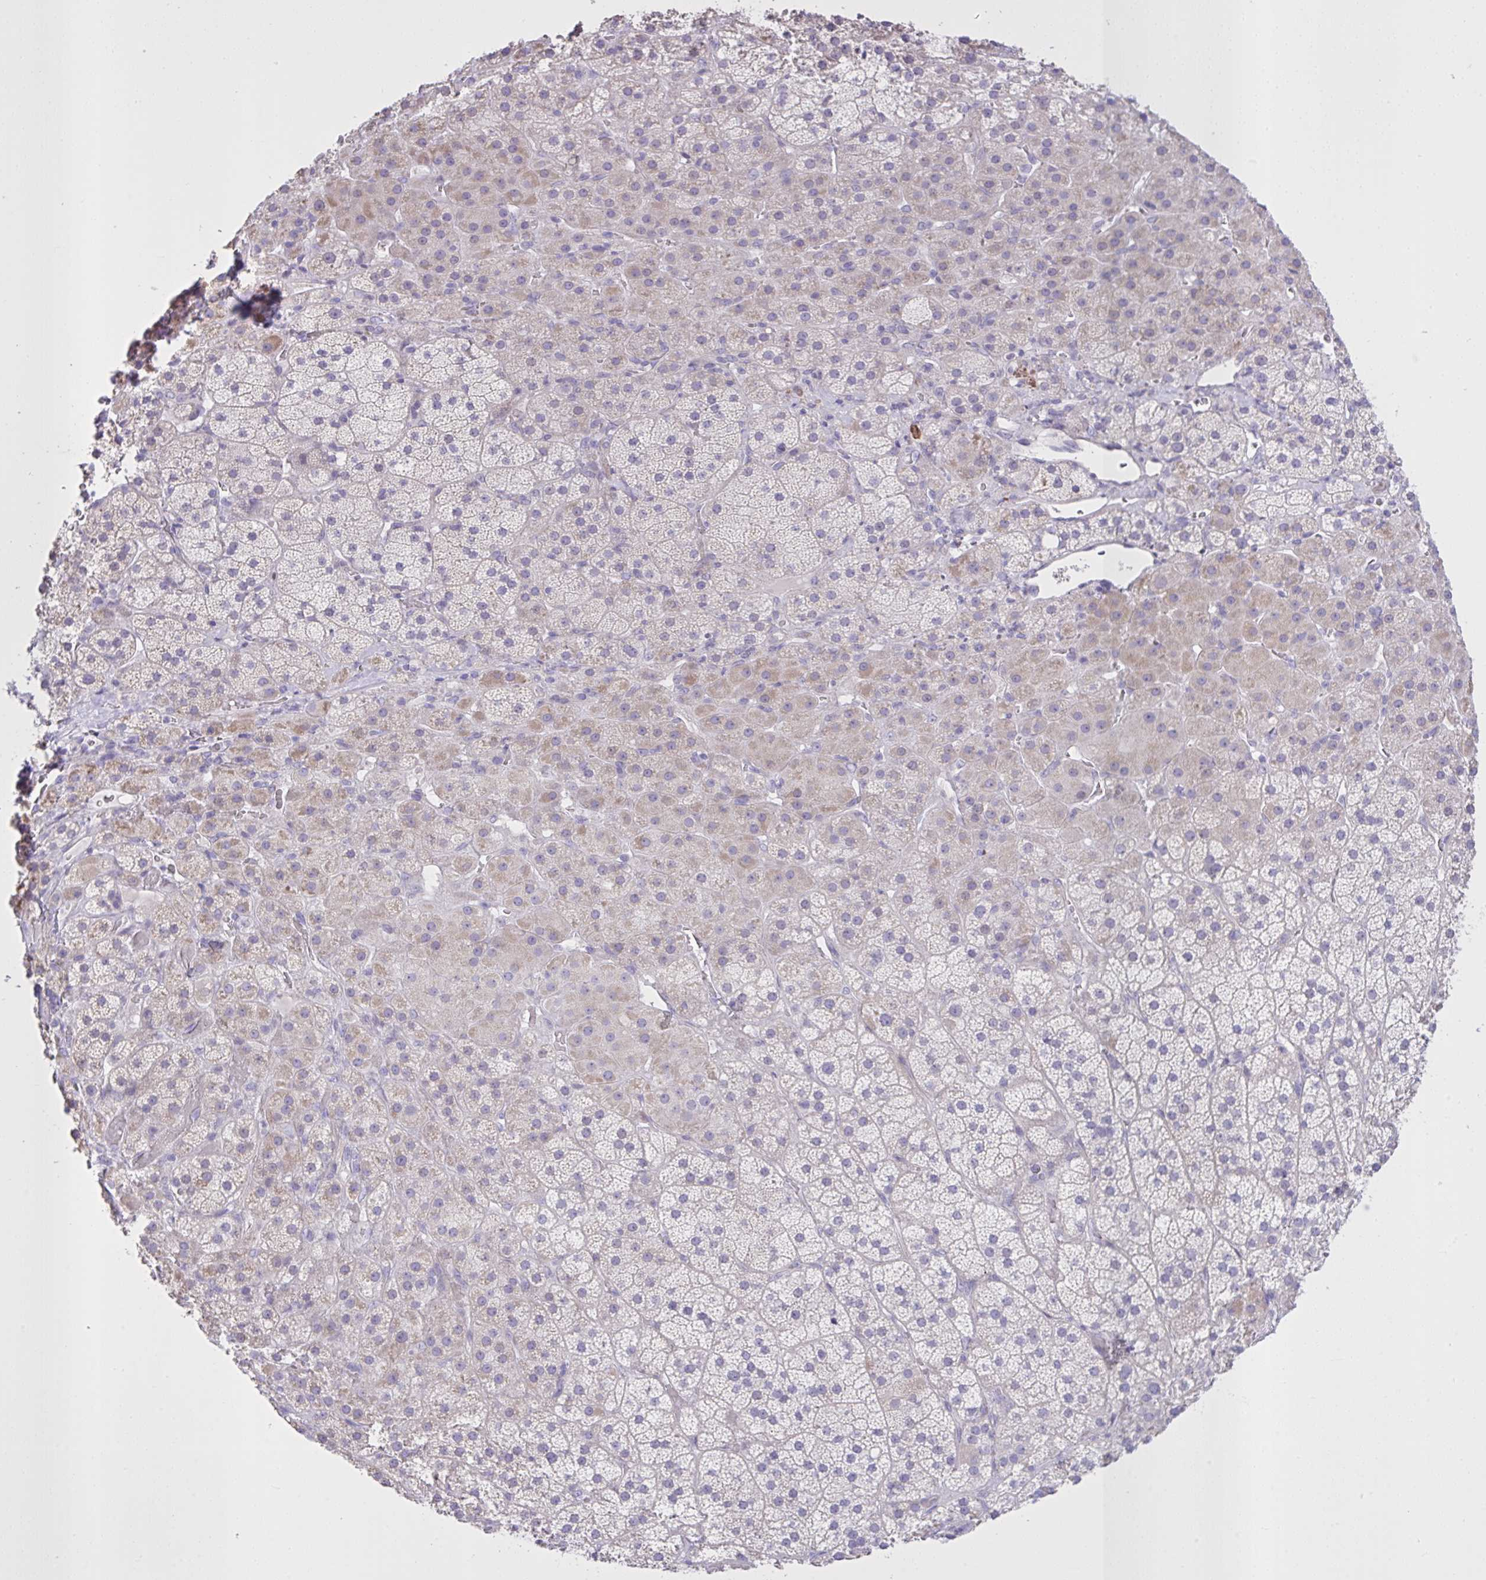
{"staining": {"intensity": "weak", "quantity": "<25%", "location": "cytoplasmic/membranous"}, "tissue": "adrenal gland", "cell_type": "Glandular cells", "image_type": "normal", "snomed": [{"axis": "morphology", "description": "Normal tissue, NOS"}, {"axis": "topography", "description": "Adrenal gland"}], "caption": "IHC micrograph of normal human adrenal gland stained for a protein (brown), which shows no positivity in glandular cells.", "gene": "SPAG1", "patient": {"sex": "male", "age": 57}}